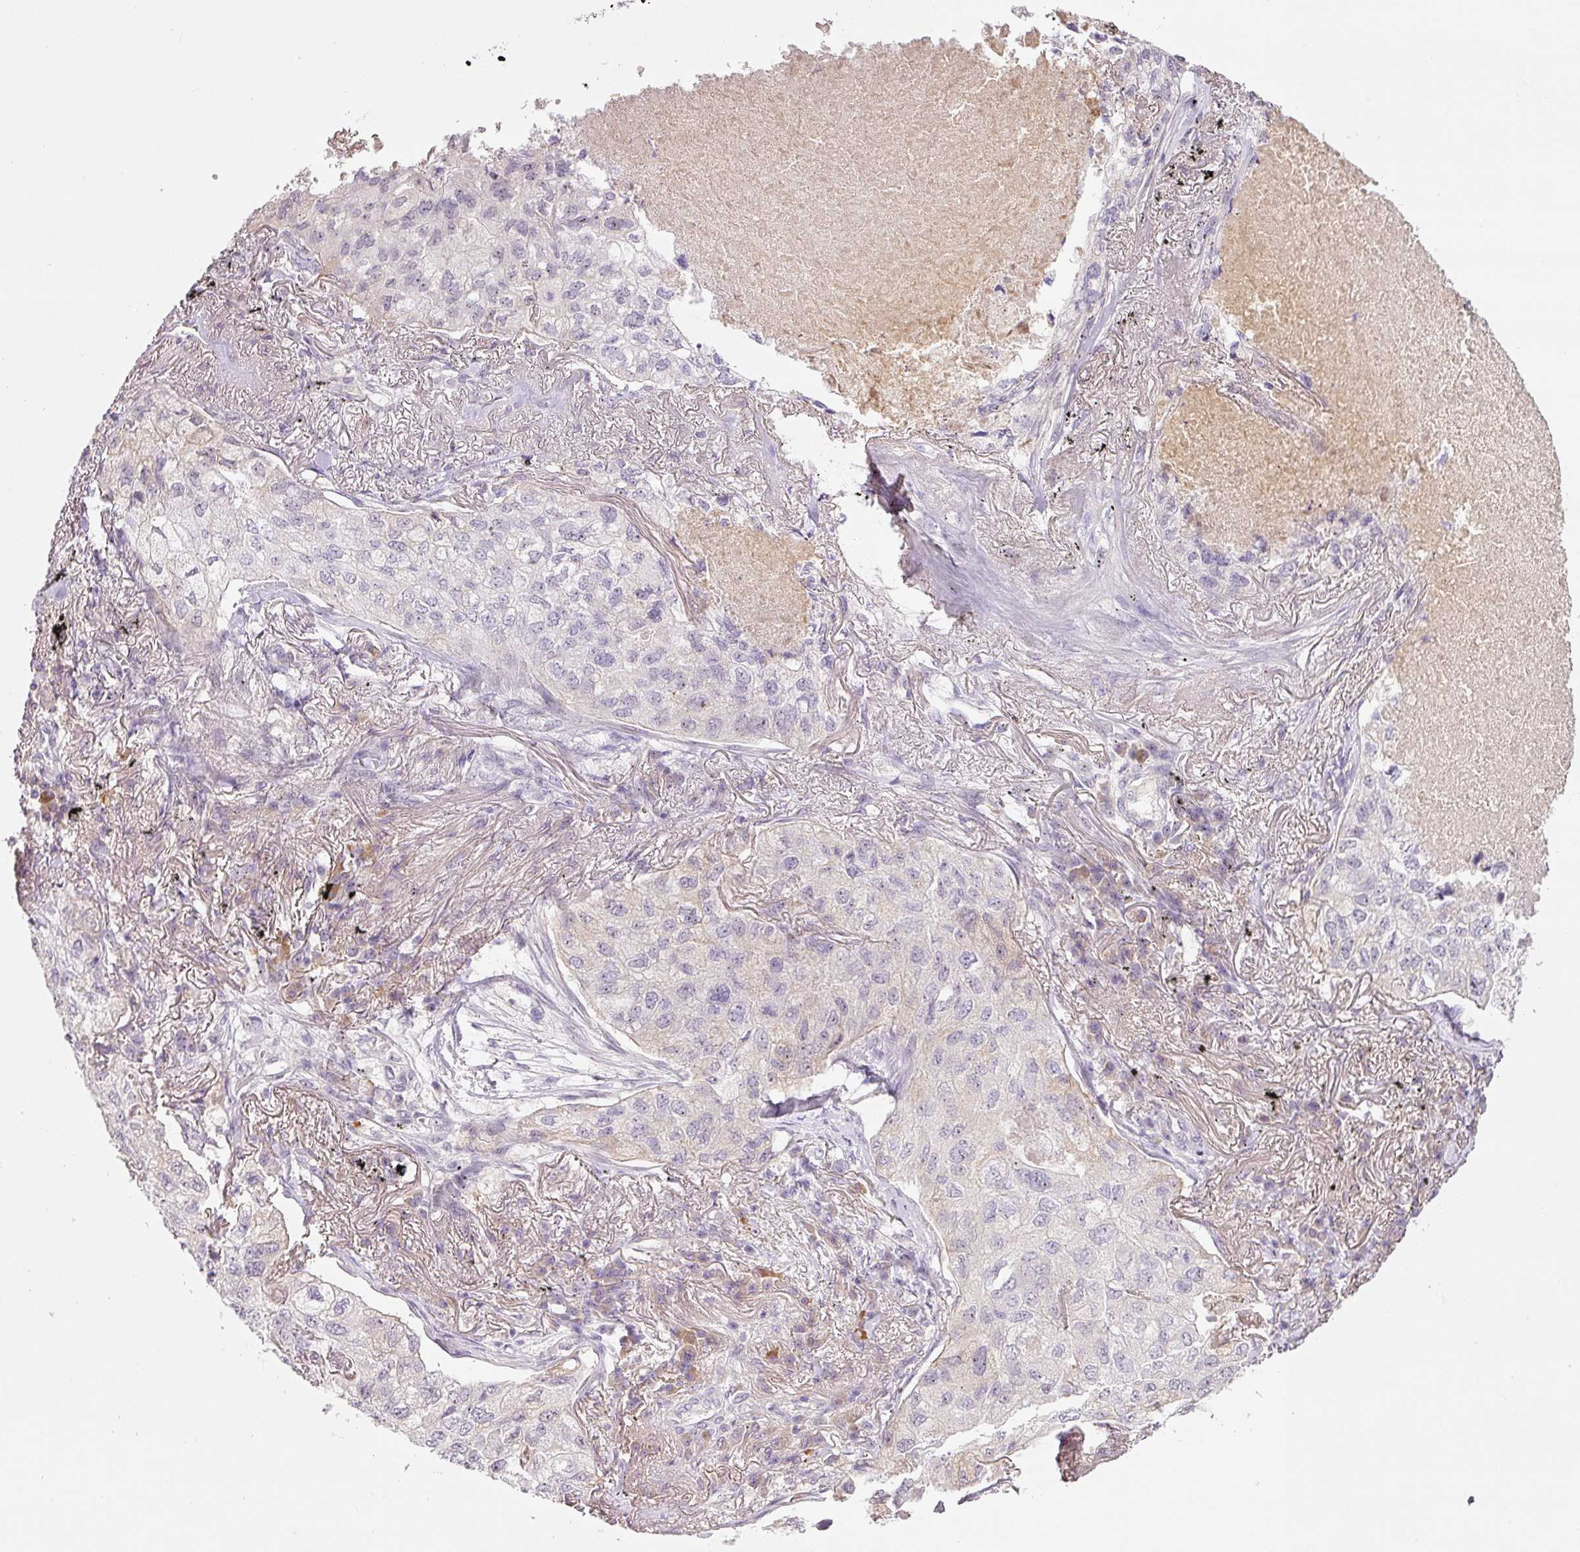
{"staining": {"intensity": "moderate", "quantity": "<25%", "location": "cytoplasmic/membranous"}, "tissue": "lung cancer", "cell_type": "Tumor cells", "image_type": "cancer", "snomed": [{"axis": "morphology", "description": "Adenocarcinoma, NOS"}, {"axis": "topography", "description": "Lung"}], "caption": "Lung cancer (adenocarcinoma) tissue shows moderate cytoplasmic/membranous staining in approximately <25% of tumor cells, visualized by immunohistochemistry.", "gene": "TMEM37", "patient": {"sex": "male", "age": 65}}